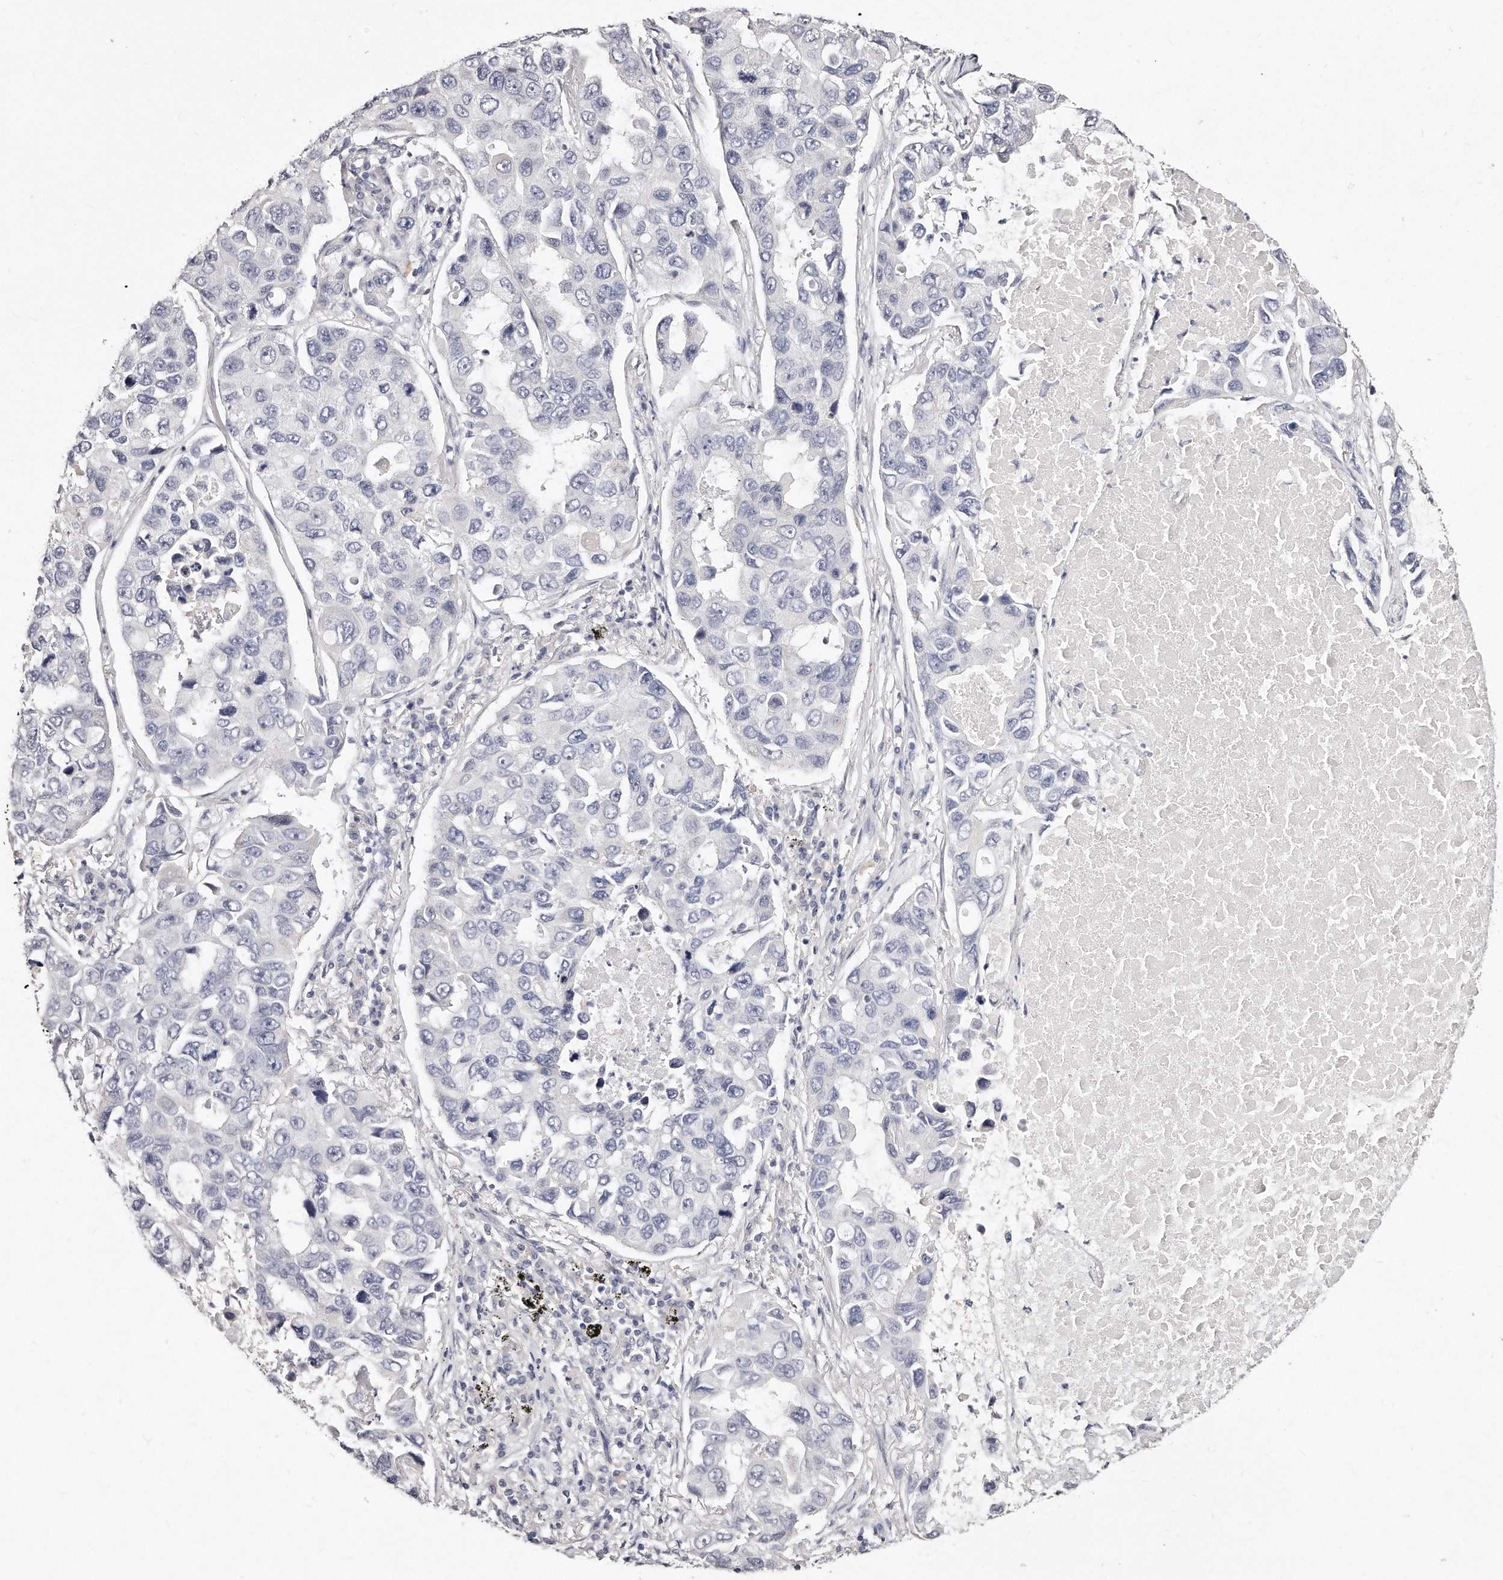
{"staining": {"intensity": "negative", "quantity": "none", "location": "none"}, "tissue": "lung cancer", "cell_type": "Tumor cells", "image_type": "cancer", "snomed": [{"axis": "morphology", "description": "Adenocarcinoma, NOS"}, {"axis": "topography", "description": "Lung"}], "caption": "This is an immunohistochemistry histopathology image of human lung cancer. There is no expression in tumor cells.", "gene": "GDA", "patient": {"sex": "male", "age": 64}}